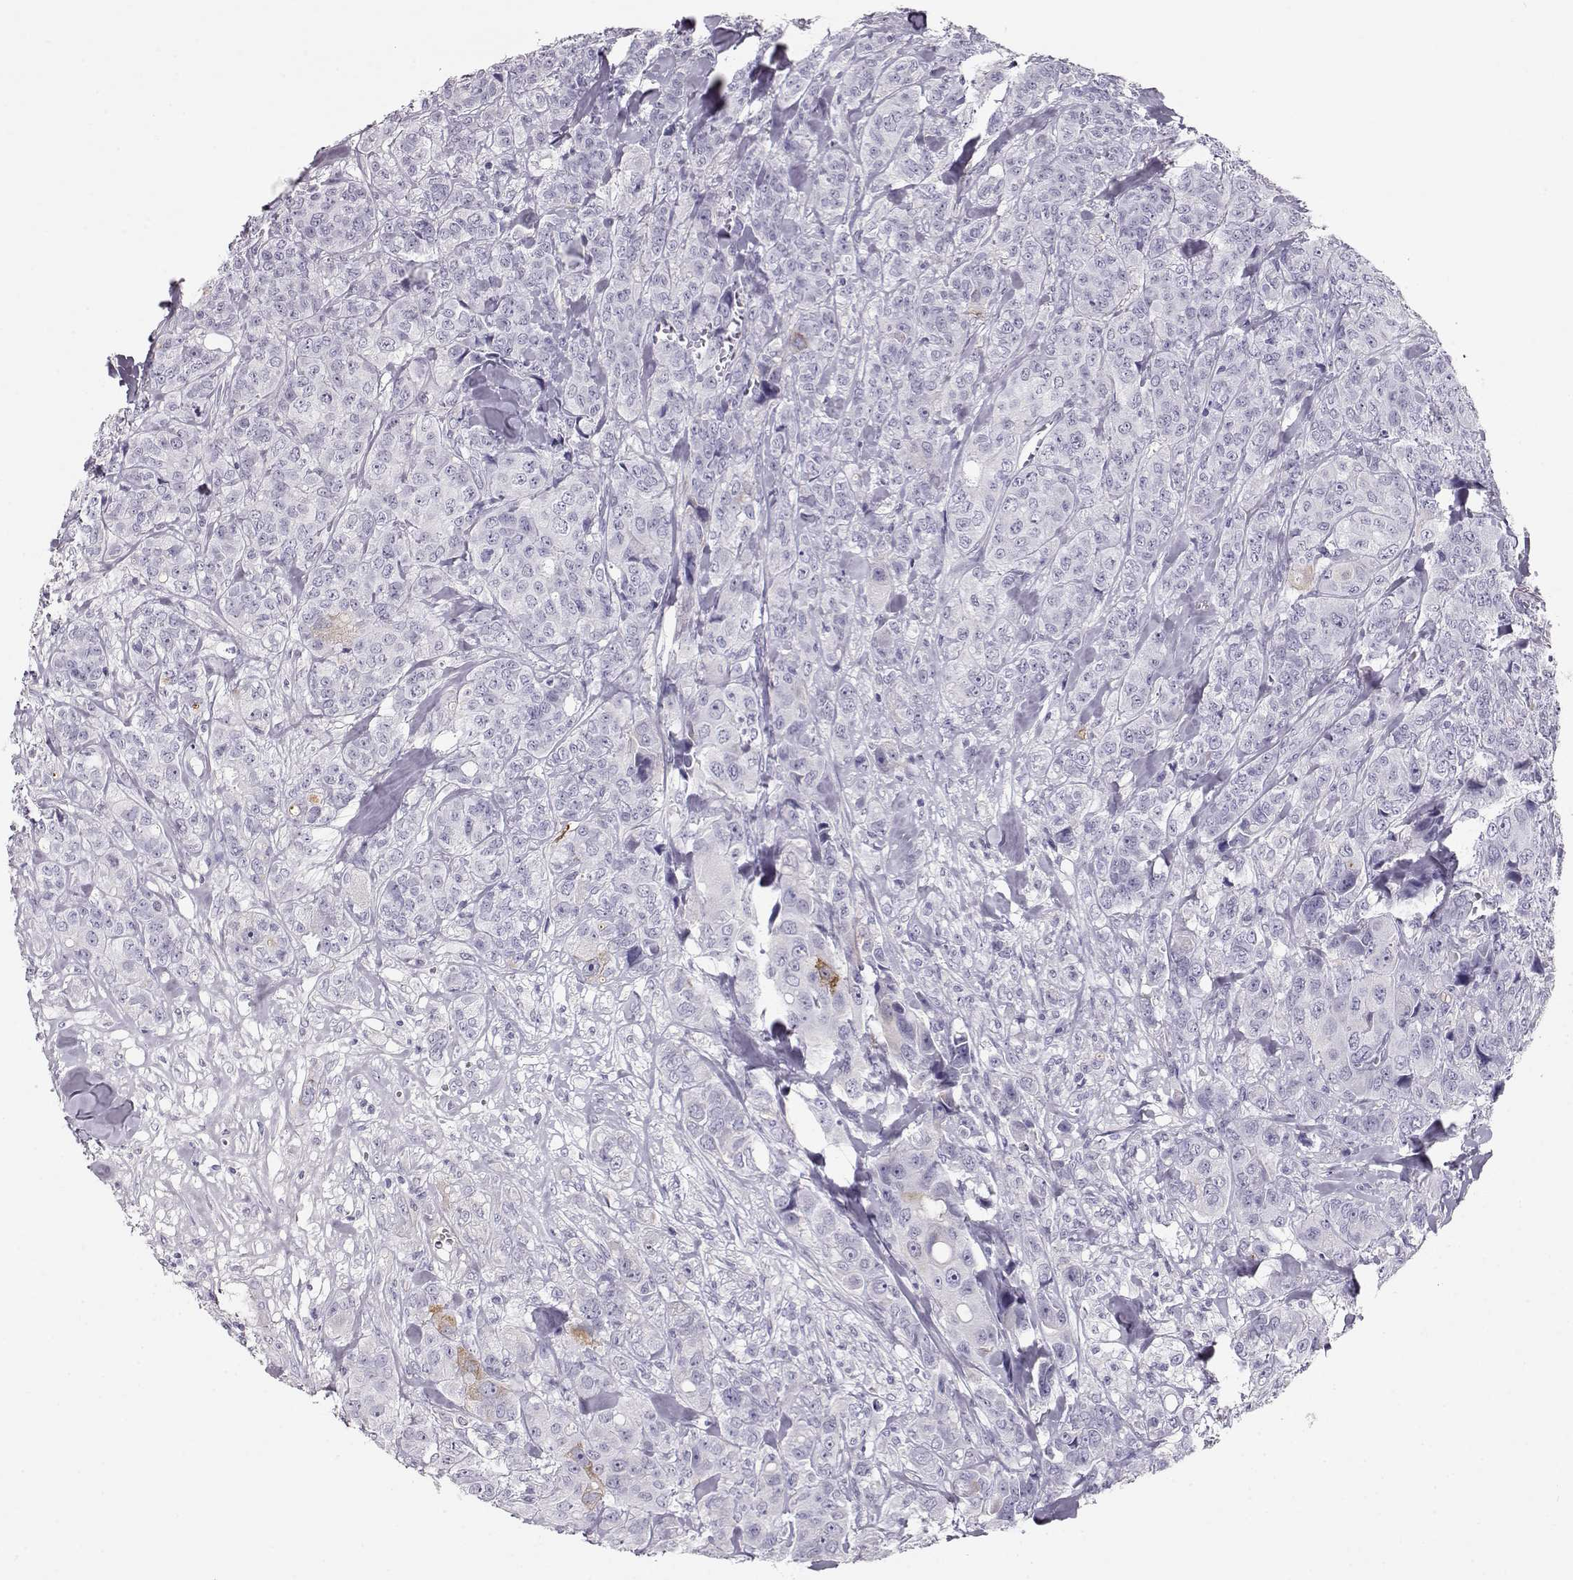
{"staining": {"intensity": "negative", "quantity": "none", "location": "none"}, "tissue": "breast cancer", "cell_type": "Tumor cells", "image_type": "cancer", "snomed": [{"axis": "morphology", "description": "Duct carcinoma"}, {"axis": "topography", "description": "Breast"}], "caption": "Human breast intraductal carcinoma stained for a protein using immunohistochemistry shows no staining in tumor cells.", "gene": "RBM44", "patient": {"sex": "female", "age": 43}}